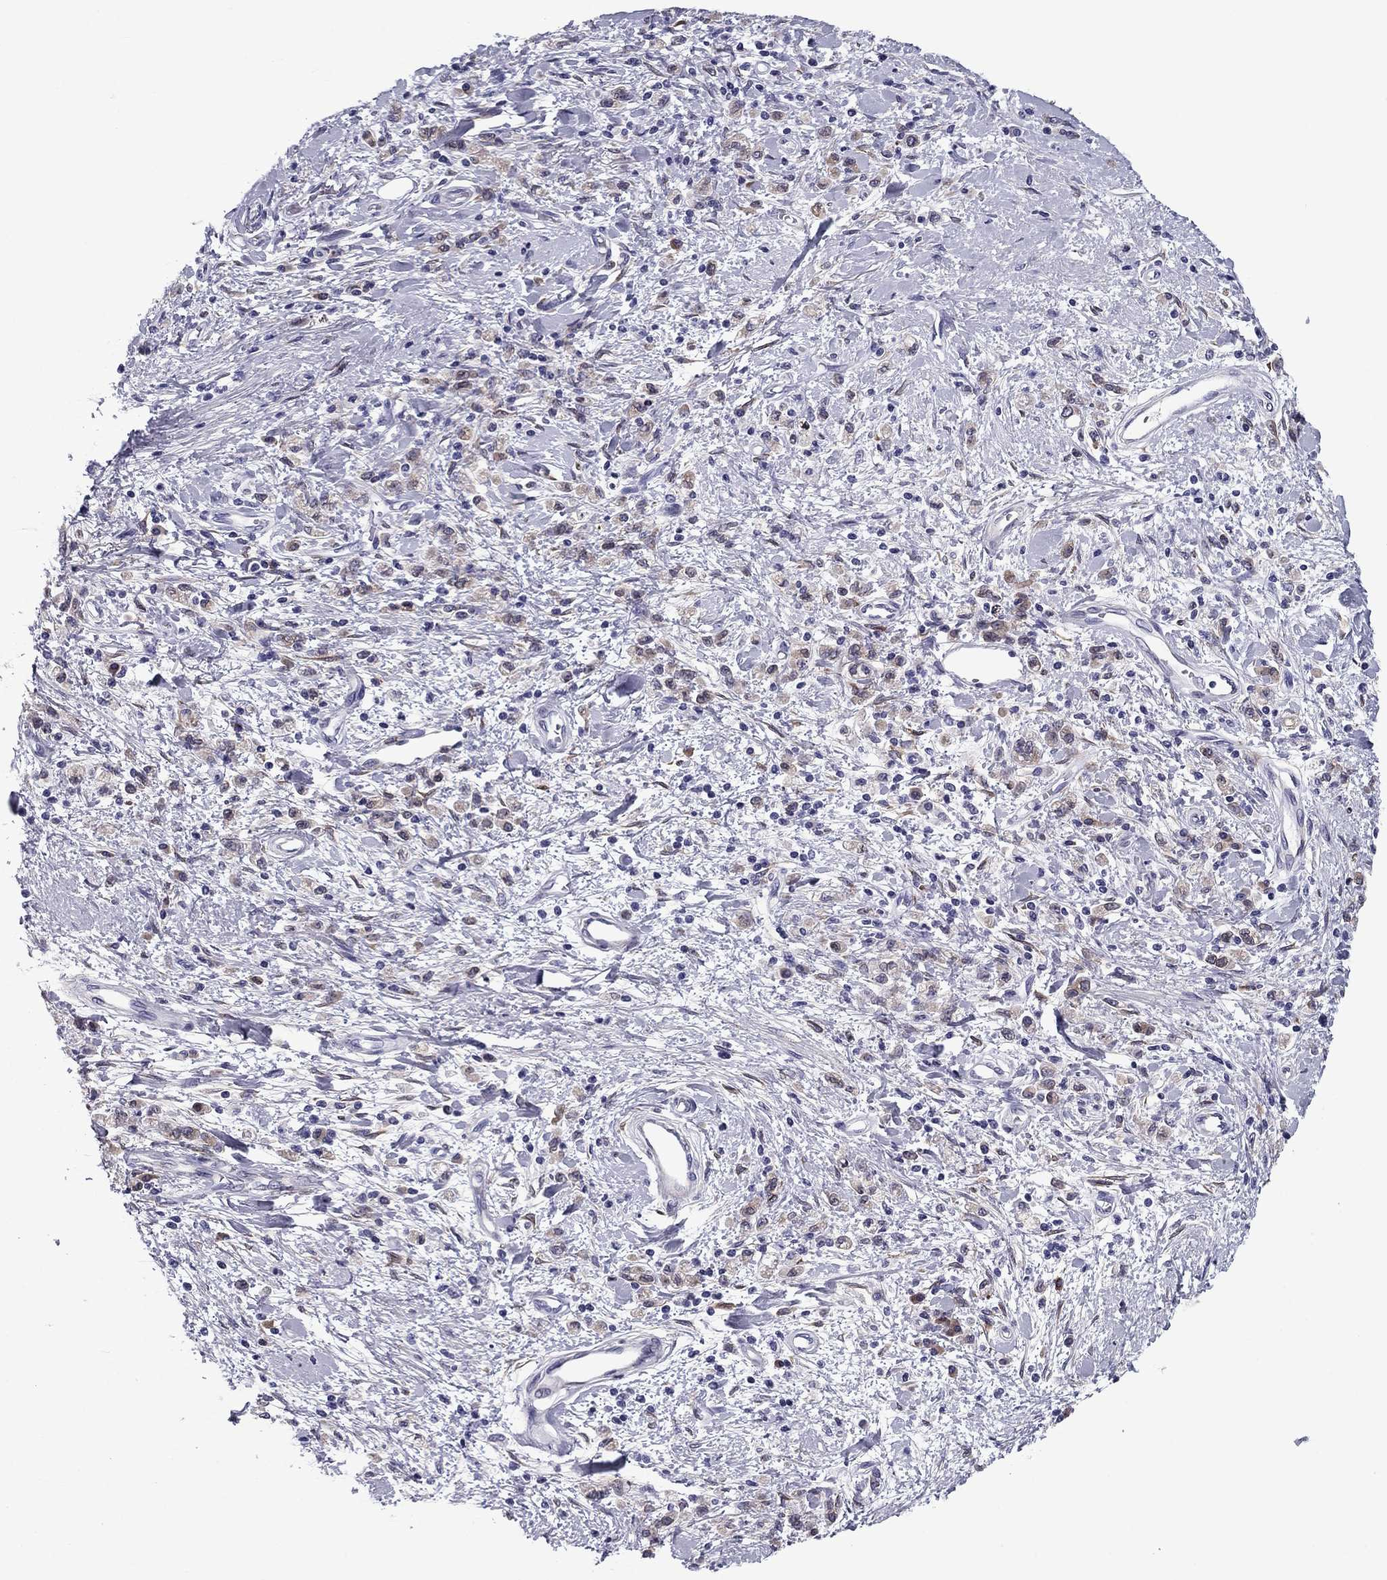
{"staining": {"intensity": "moderate", "quantity": "<25%", "location": "cytoplasmic/membranous"}, "tissue": "stomach cancer", "cell_type": "Tumor cells", "image_type": "cancer", "snomed": [{"axis": "morphology", "description": "Adenocarcinoma, NOS"}, {"axis": "topography", "description": "Stomach"}], "caption": "Stomach cancer (adenocarcinoma) tissue reveals moderate cytoplasmic/membranous positivity in approximately <25% of tumor cells, visualized by immunohistochemistry.", "gene": "TMED3", "patient": {"sex": "male", "age": 77}}